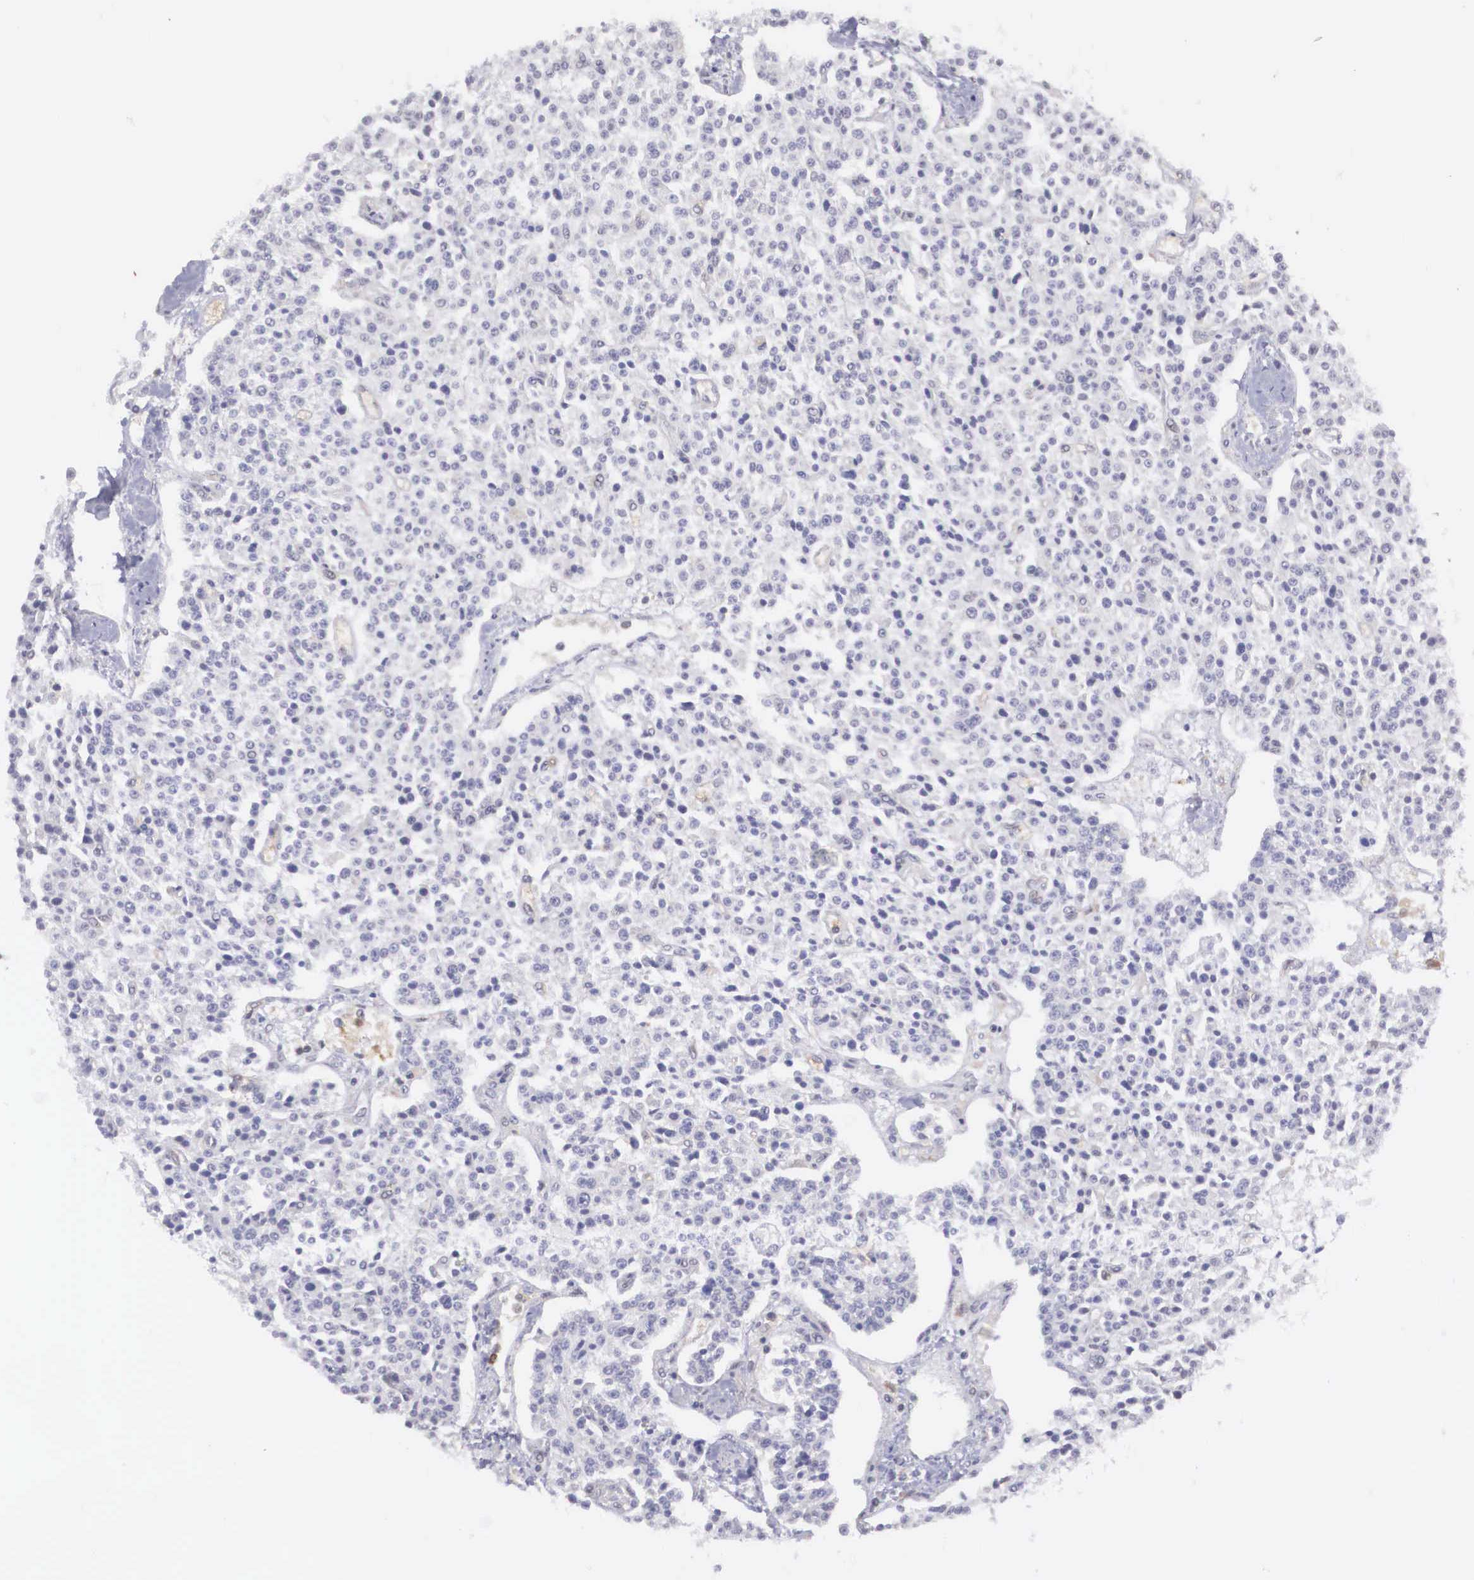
{"staining": {"intensity": "negative", "quantity": "none", "location": "none"}, "tissue": "carcinoid", "cell_type": "Tumor cells", "image_type": "cancer", "snomed": [{"axis": "morphology", "description": "Carcinoid, malignant, NOS"}, {"axis": "topography", "description": "Stomach"}], "caption": "Immunohistochemistry (IHC) of human malignant carcinoid exhibits no staining in tumor cells.", "gene": "ADSL", "patient": {"sex": "female", "age": 76}}